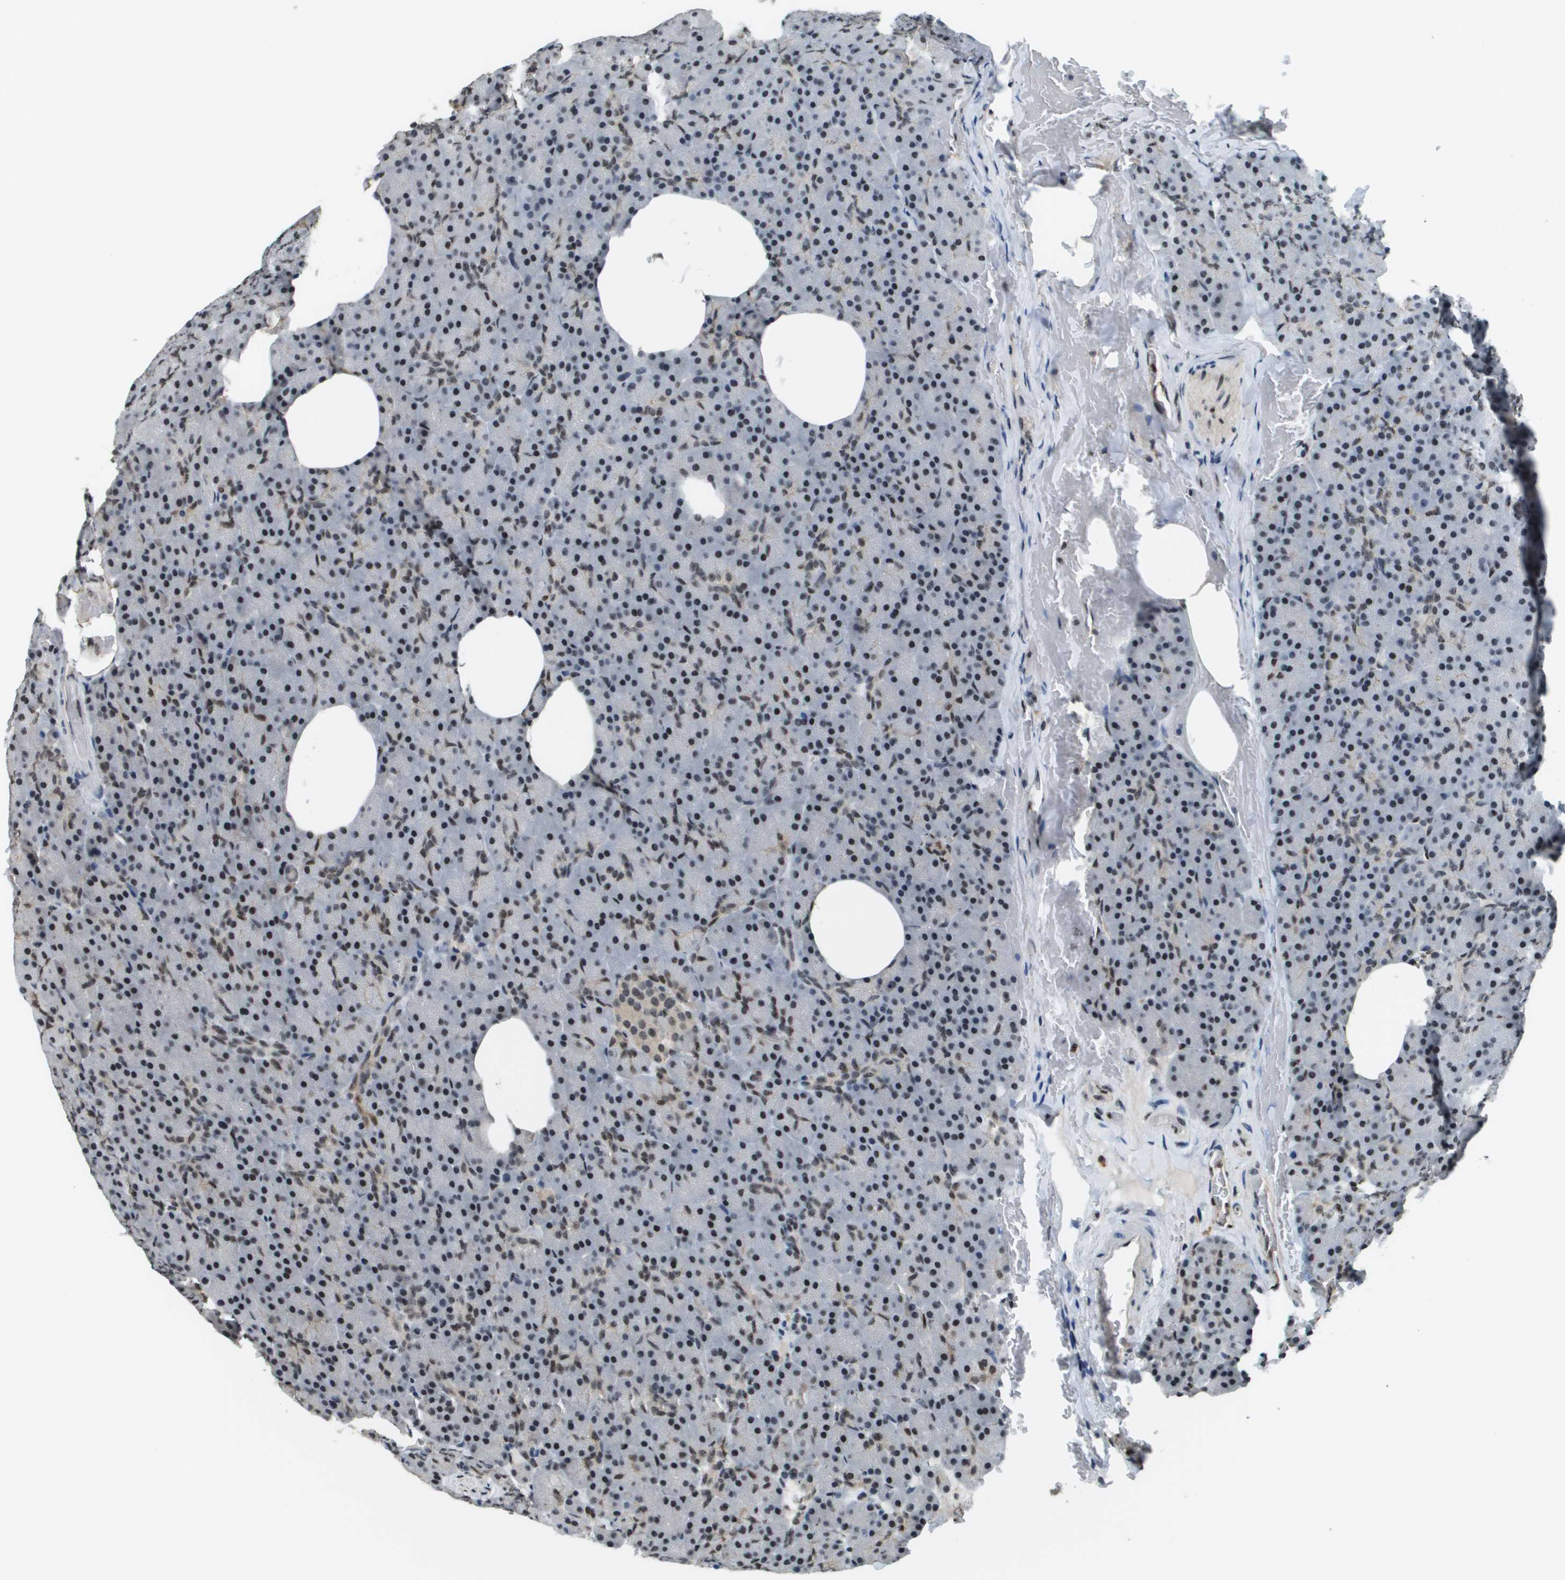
{"staining": {"intensity": "strong", "quantity": "25%-75%", "location": "nuclear"}, "tissue": "pancreas", "cell_type": "Exocrine glandular cells", "image_type": "normal", "snomed": [{"axis": "morphology", "description": "Normal tissue, NOS"}, {"axis": "topography", "description": "Pancreas"}], "caption": "Protein positivity by immunohistochemistry (IHC) displays strong nuclear expression in approximately 25%-75% of exocrine glandular cells in benign pancreas.", "gene": "SP100", "patient": {"sex": "female", "age": 35}}